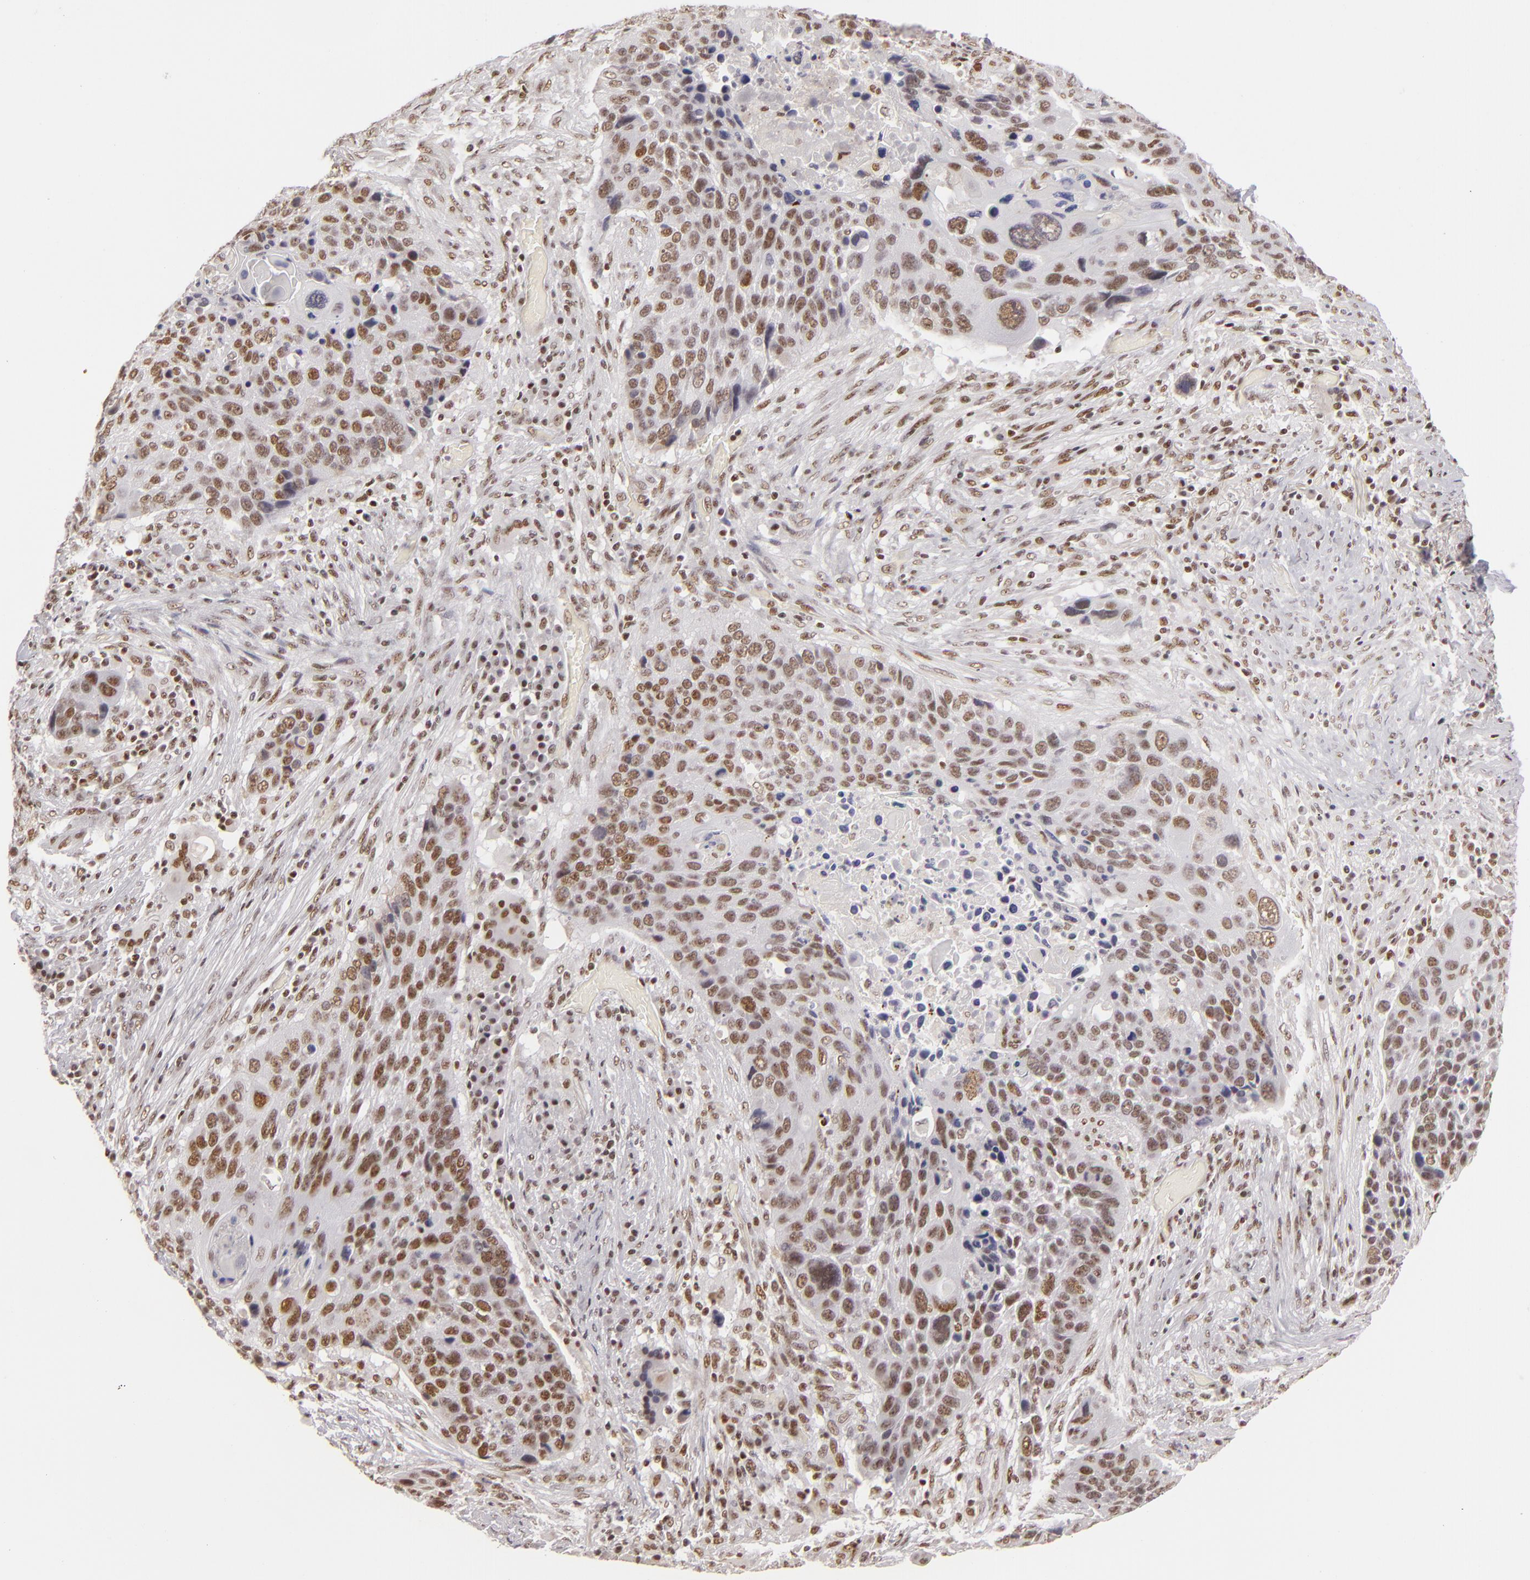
{"staining": {"intensity": "weak", "quantity": "25%-75%", "location": "nuclear"}, "tissue": "lung cancer", "cell_type": "Tumor cells", "image_type": "cancer", "snomed": [{"axis": "morphology", "description": "Squamous cell carcinoma, NOS"}, {"axis": "topography", "description": "Lung"}], "caption": "Lung cancer (squamous cell carcinoma) stained with IHC displays weak nuclear staining in about 25%-75% of tumor cells.", "gene": "DAXX", "patient": {"sex": "male", "age": 68}}